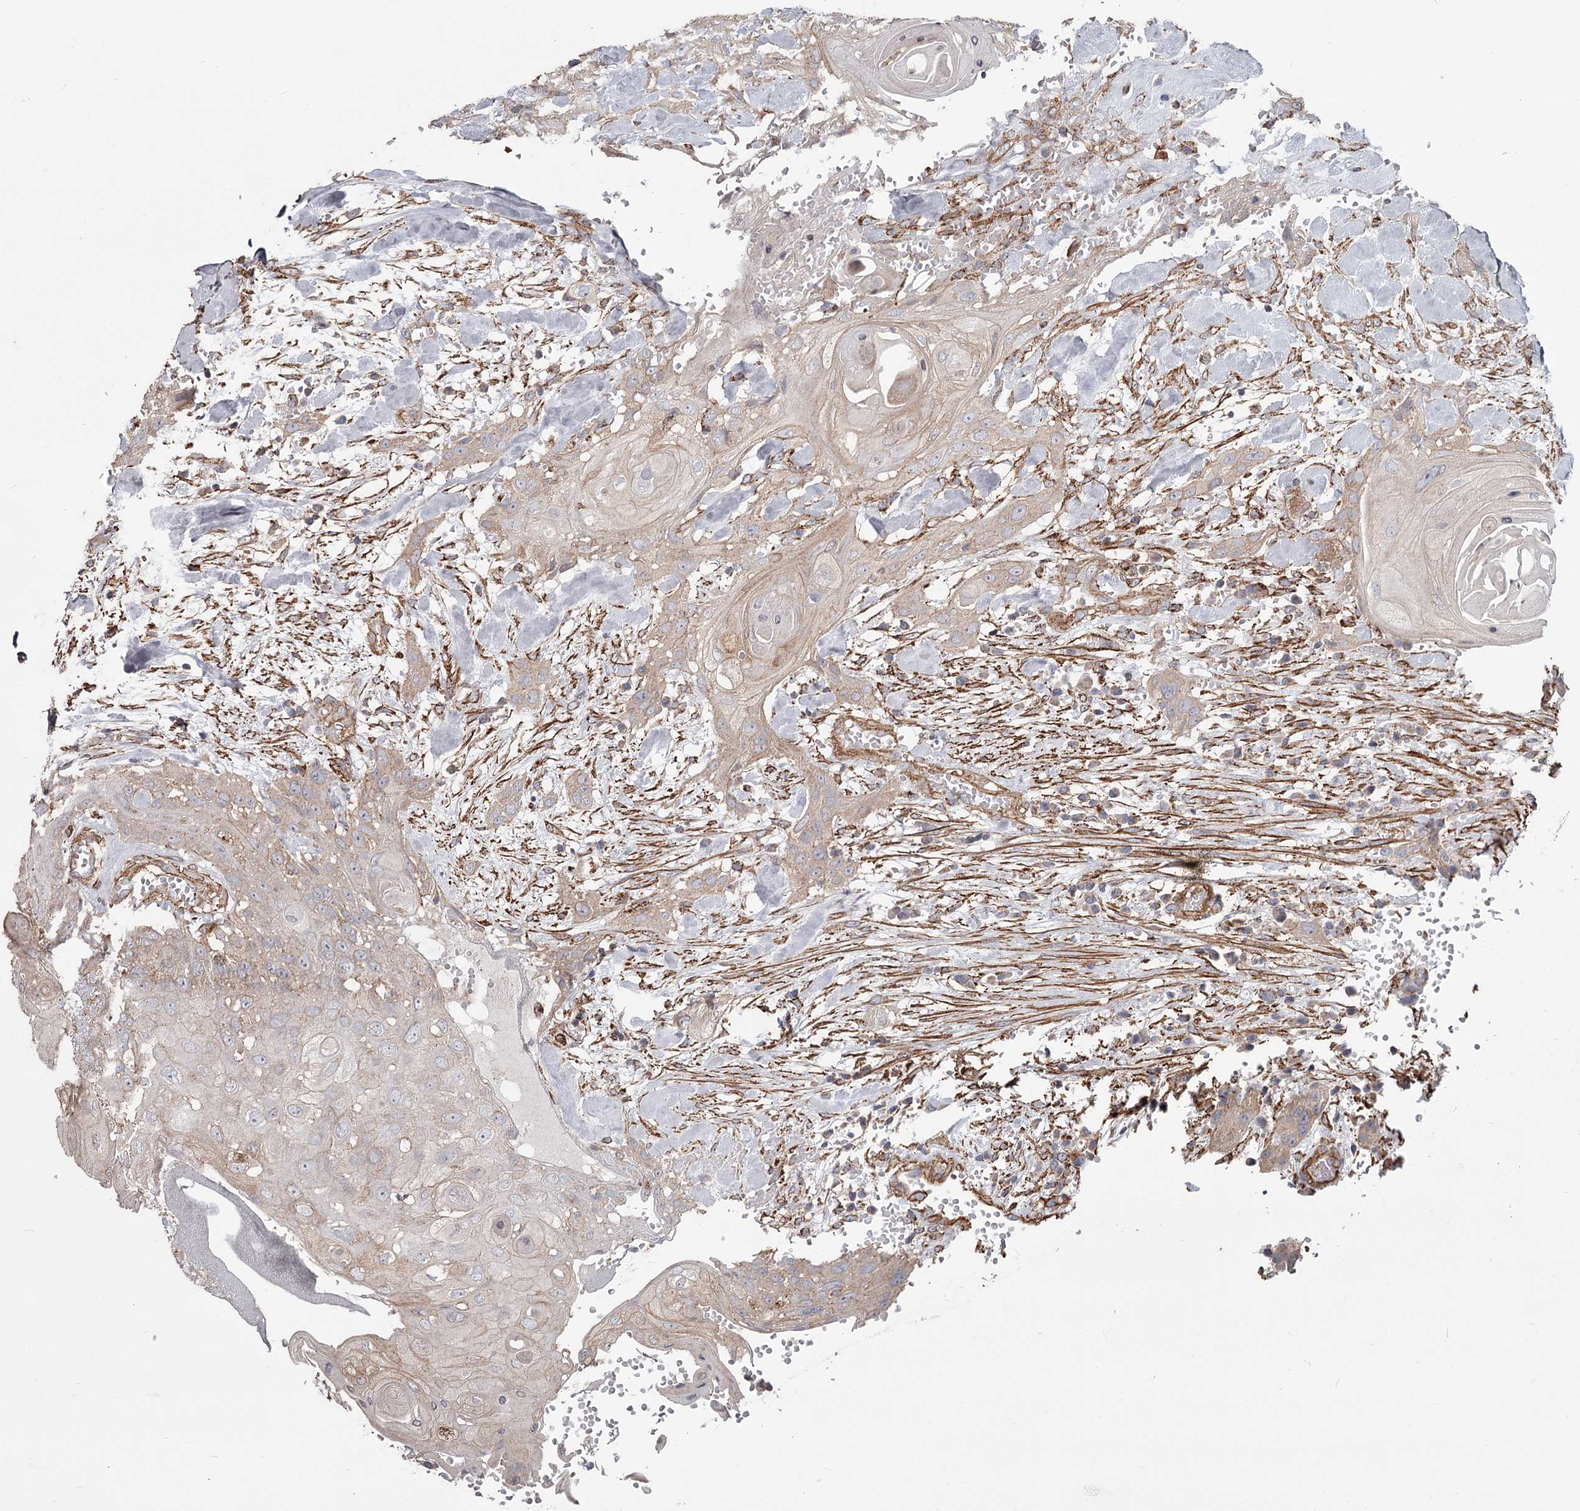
{"staining": {"intensity": "weak", "quantity": "<25%", "location": "cytoplasmic/membranous"}, "tissue": "head and neck cancer", "cell_type": "Tumor cells", "image_type": "cancer", "snomed": [{"axis": "morphology", "description": "Squamous cell carcinoma, NOS"}, {"axis": "topography", "description": "Head-Neck"}], "caption": "DAB (3,3'-diaminobenzidine) immunohistochemical staining of human head and neck cancer exhibits no significant positivity in tumor cells. The staining was performed using DAB to visualize the protein expression in brown, while the nuclei were stained in blue with hematoxylin (Magnification: 20x).", "gene": "DHRS9", "patient": {"sex": "female", "age": 43}}